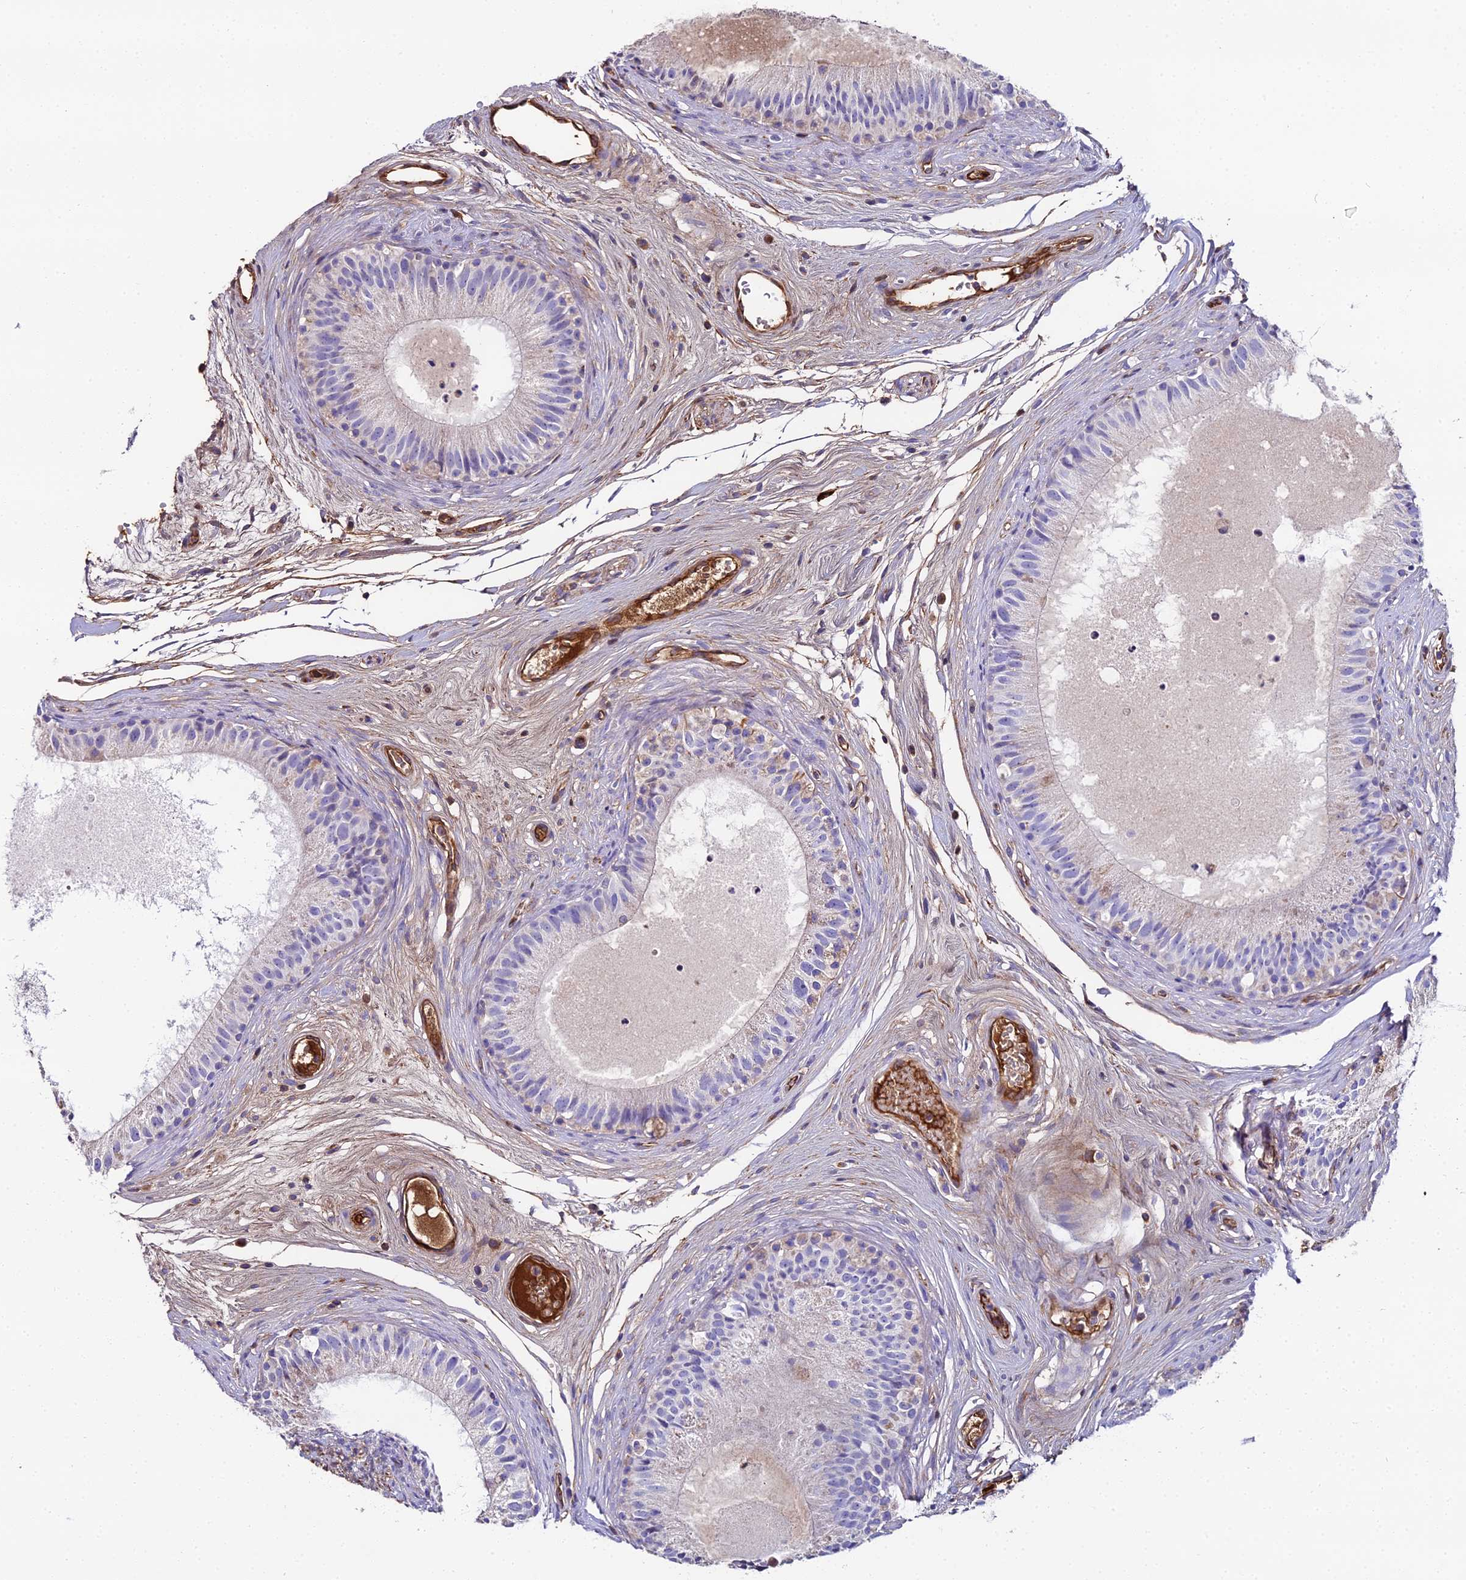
{"staining": {"intensity": "moderate", "quantity": "<25%", "location": "cytoplasmic/membranous"}, "tissue": "epididymis", "cell_type": "Glandular cells", "image_type": "normal", "snomed": [{"axis": "morphology", "description": "Normal tissue, NOS"}, {"axis": "topography", "description": "Epididymis"}], "caption": "Moderate cytoplasmic/membranous staining for a protein is seen in about <25% of glandular cells of benign epididymis using immunohistochemistry (IHC).", "gene": "BEX4", "patient": {"sex": "male", "age": 74}}